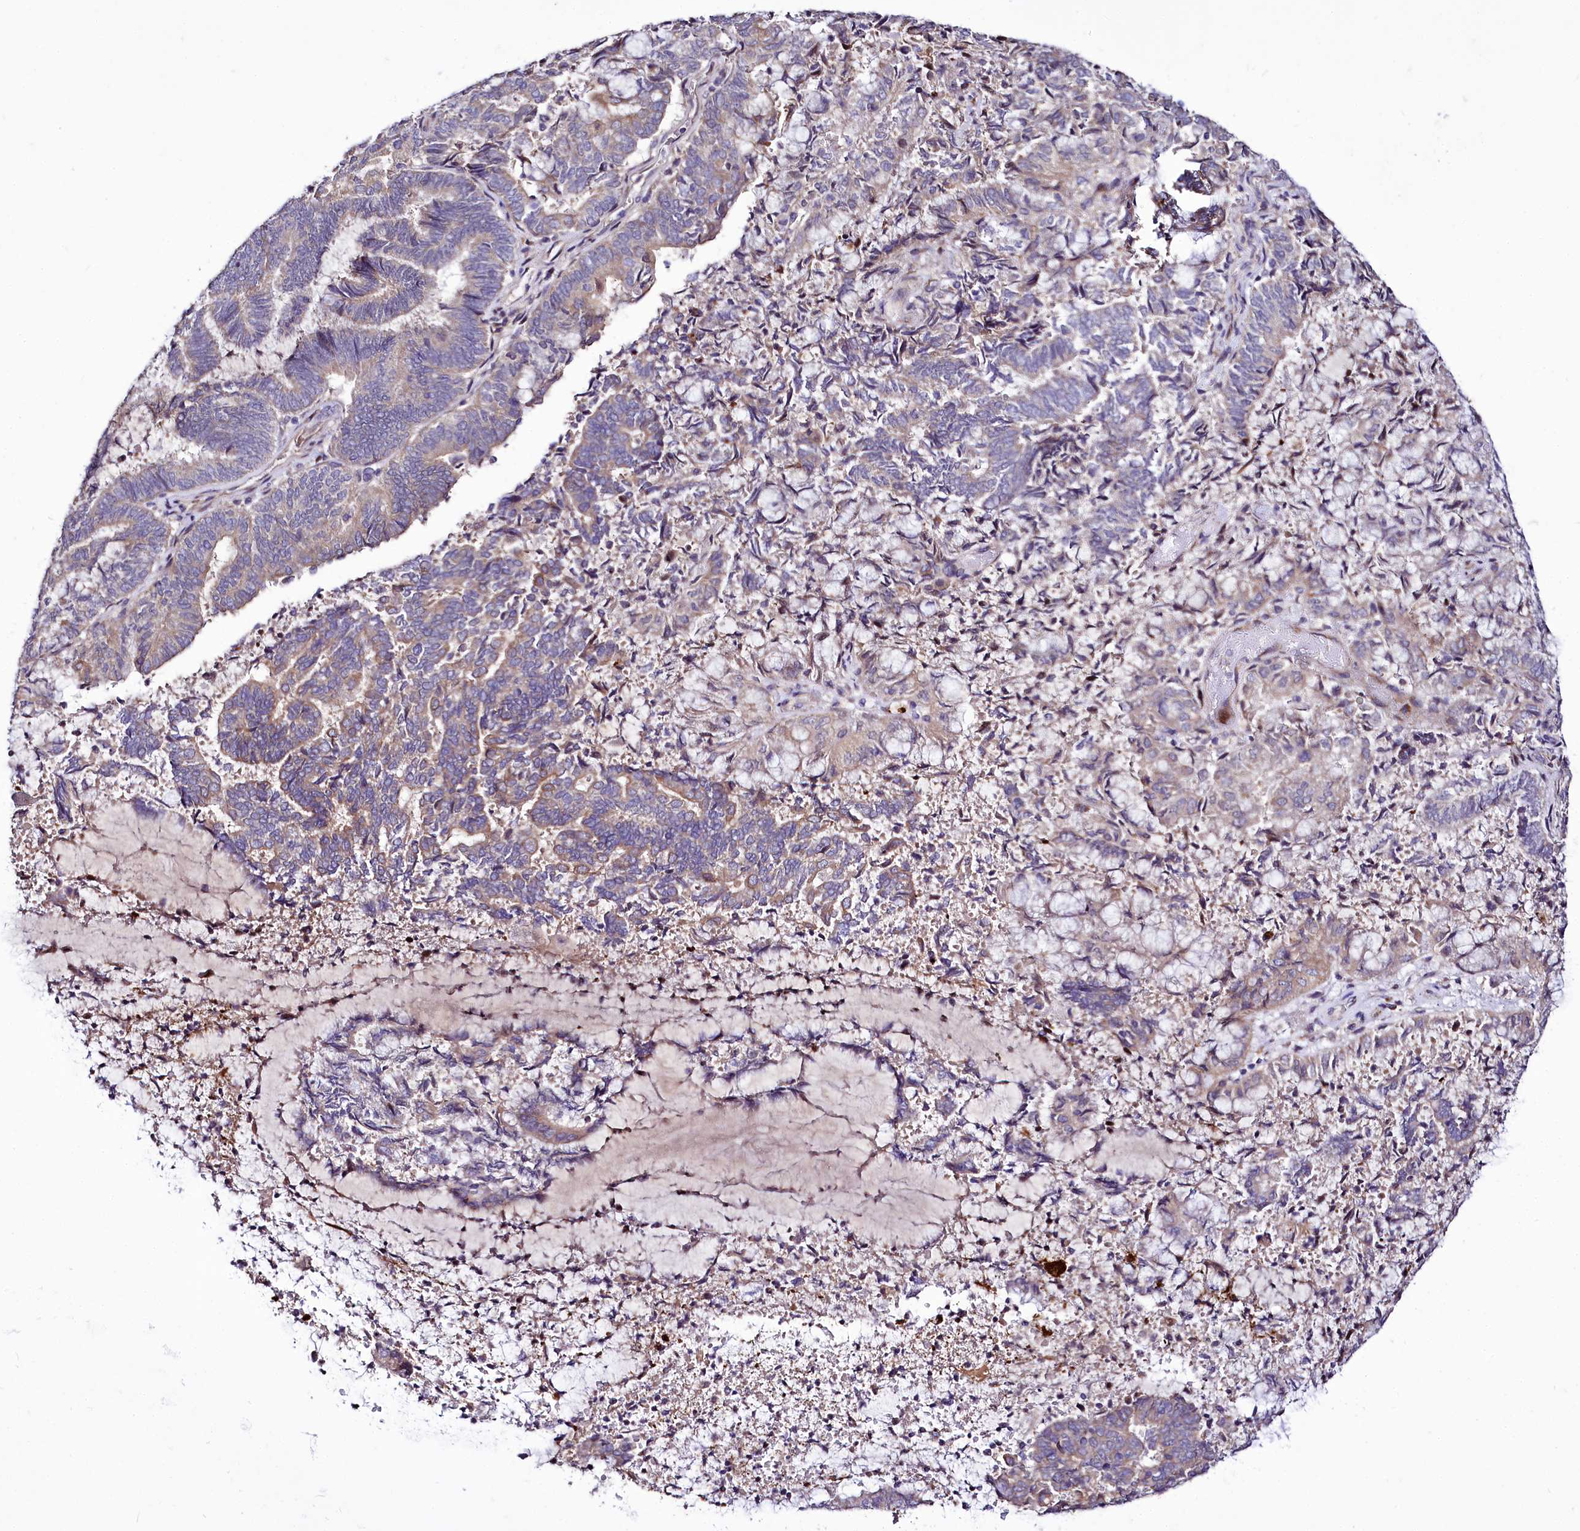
{"staining": {"intensity": "weak", "quantity": "<25%", "location": "cytoplasmic/membranous"}, "tissue": "endometrial cancer", "cell_type": "Tumor cells", "image_type": "cancer", "snomed": [{"axis": "morphology", "description": "Adenocarcinoma, NOS"}, {"axis": "topography", "description": "Endometrium"}], "caption": "This histopathology image is of endometrial cancer stained with immunohistochemistry to label a protein in brown with the nuclei are counter-stained blue. There is no positivity in tumor cells.", "gene": "ZC3H12C", "patient": {"sex": "female", "age": 80}}